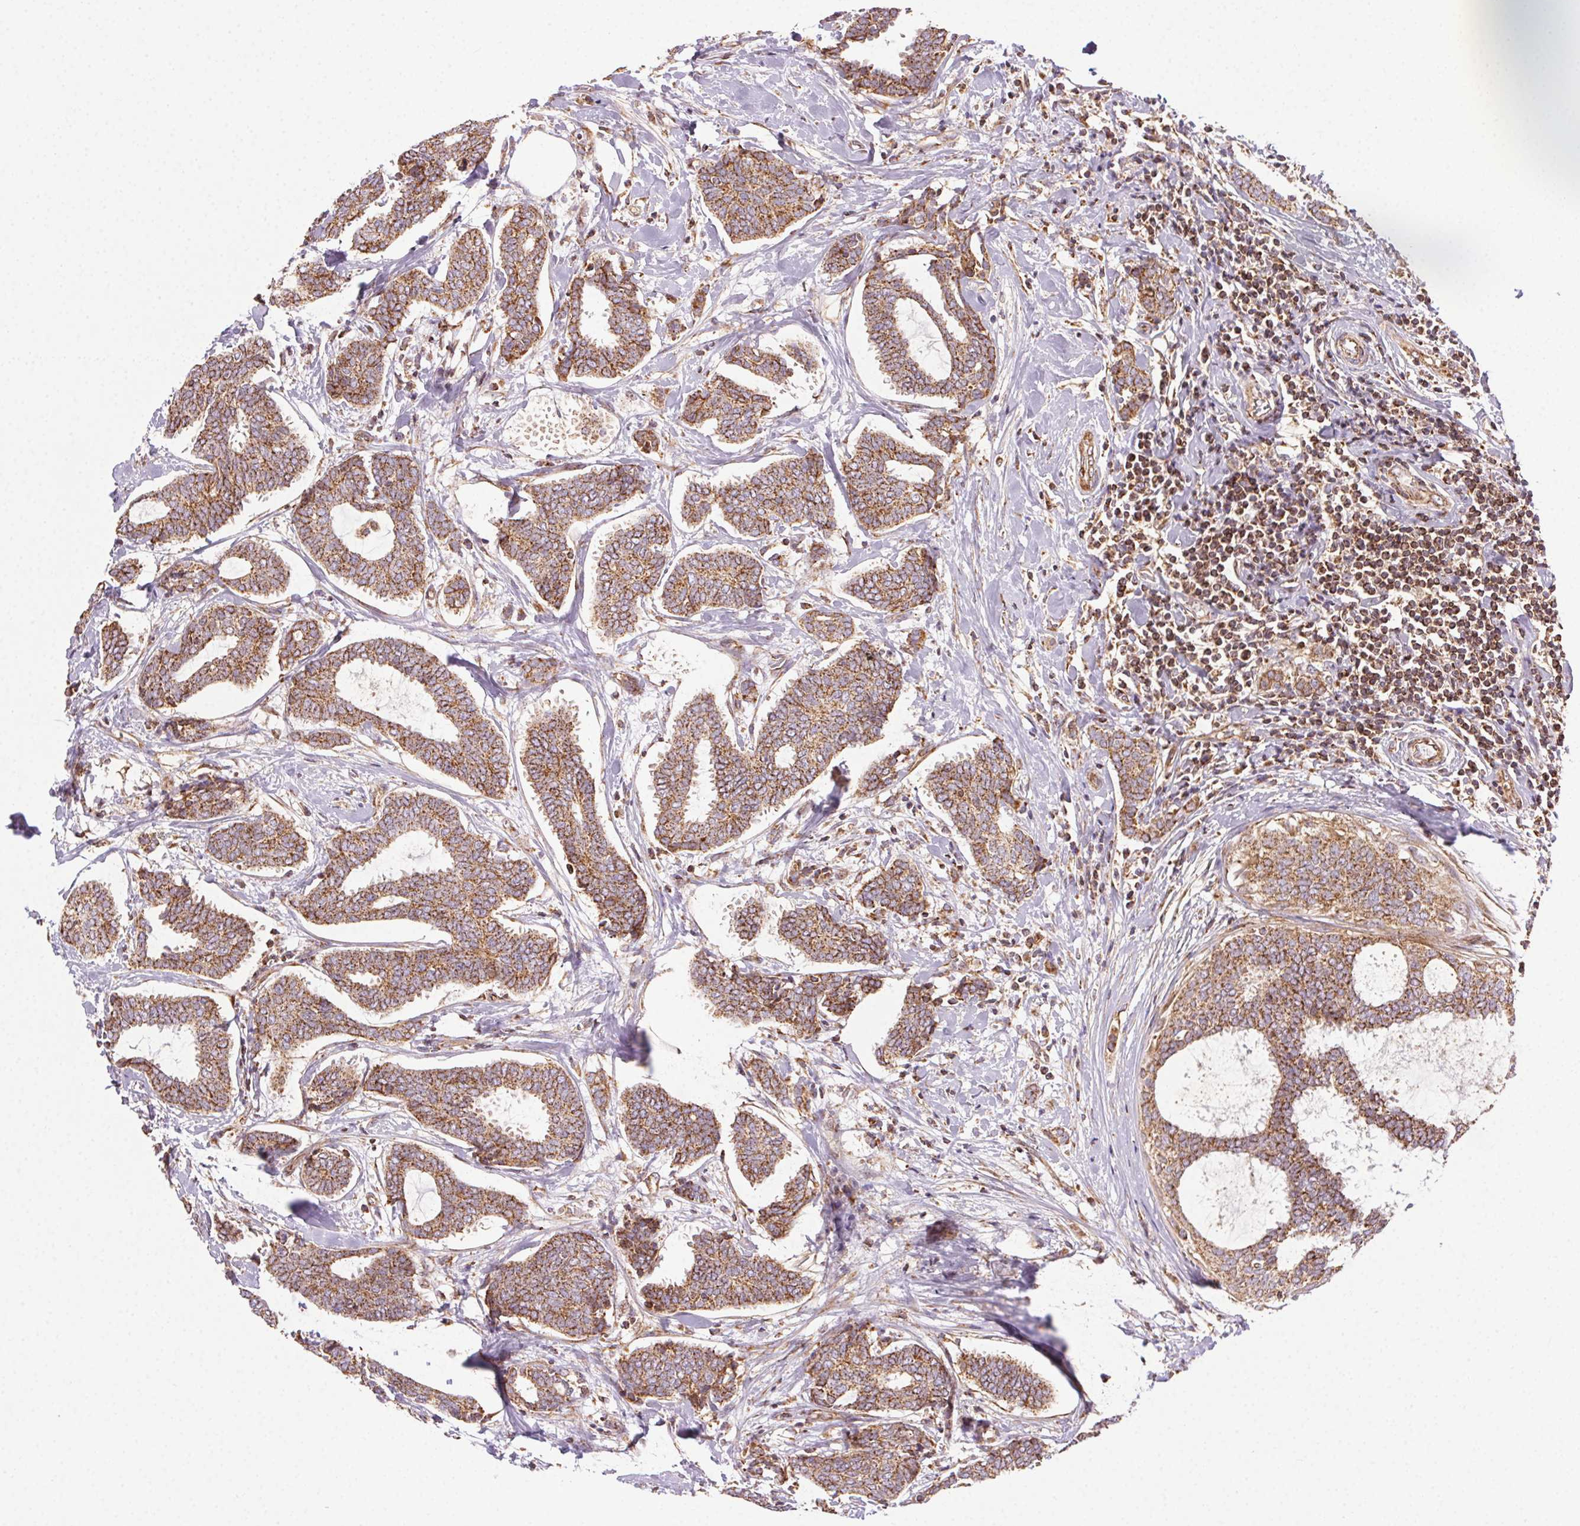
{"staining": {"intensity": "moderate", "quantity": ">75%", "location": "cytoplasmic/membranous"}, "tissue": "breast cancer", "cell_type": "Tumor cells", "image_type": "cancer", "snomed": [{"axis": "morphology", "description": "Intraductal carcinoma, in situ"}, {"axis": "morphology", "description": "Duct carcinoma"}, {"axis": "morphology", "description": "Lobular carcinoma, in situ"}, {"axis": "topography", "description": "Breast"}], "caption": "Immunohistochemical staining of breast cancer demonstrates medium levels of moderate cytoplasmic/membranous protein expression in approximately >75% of tumor cells.", "gene": "CLPB", "patient": {"sex": "female", "age": 44}}